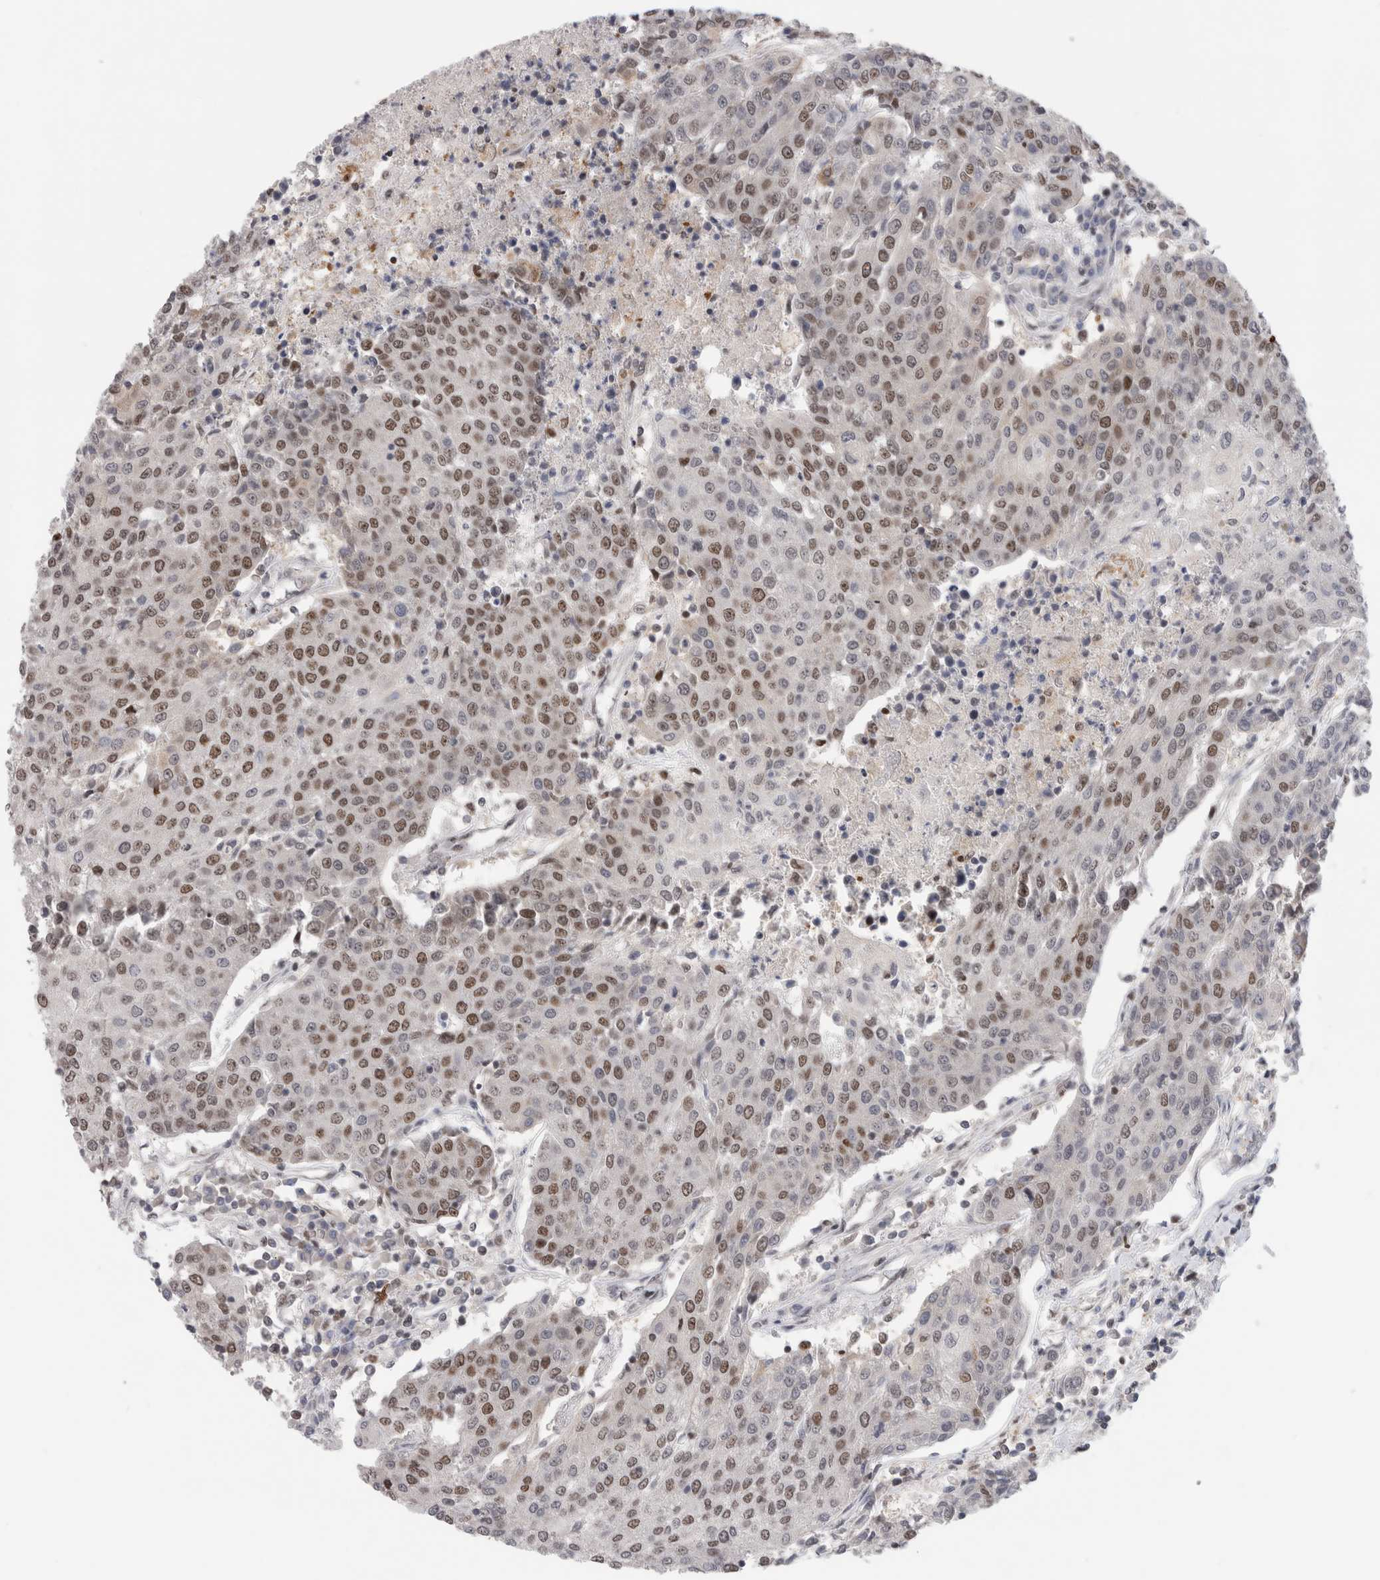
{"staining": {"intensity": "moderate", "quantity": ">75%", "location": "nuclear"}, "tissue": "urothelial cancer", "cell_type": "Tumor cells", "image_type": "cancer", "snomed": [{"axis": "morphology", "description": "Urothelial carcinoma, High grade"}, {"axis": "topography", "description": "Urinary bladder"}], "caption": "Moderate nuclear staining is seen in about >75% of tumor cells in high-grade urothelial carcinoma. The staining was performed using DAB (3,3'-diaminobenzidine), with brown indicating positive protein expression. Nuclei are stained blue with hematoxylin.", "gene": "ZNF521", "patient": {"sex": "female", "age": 85}}